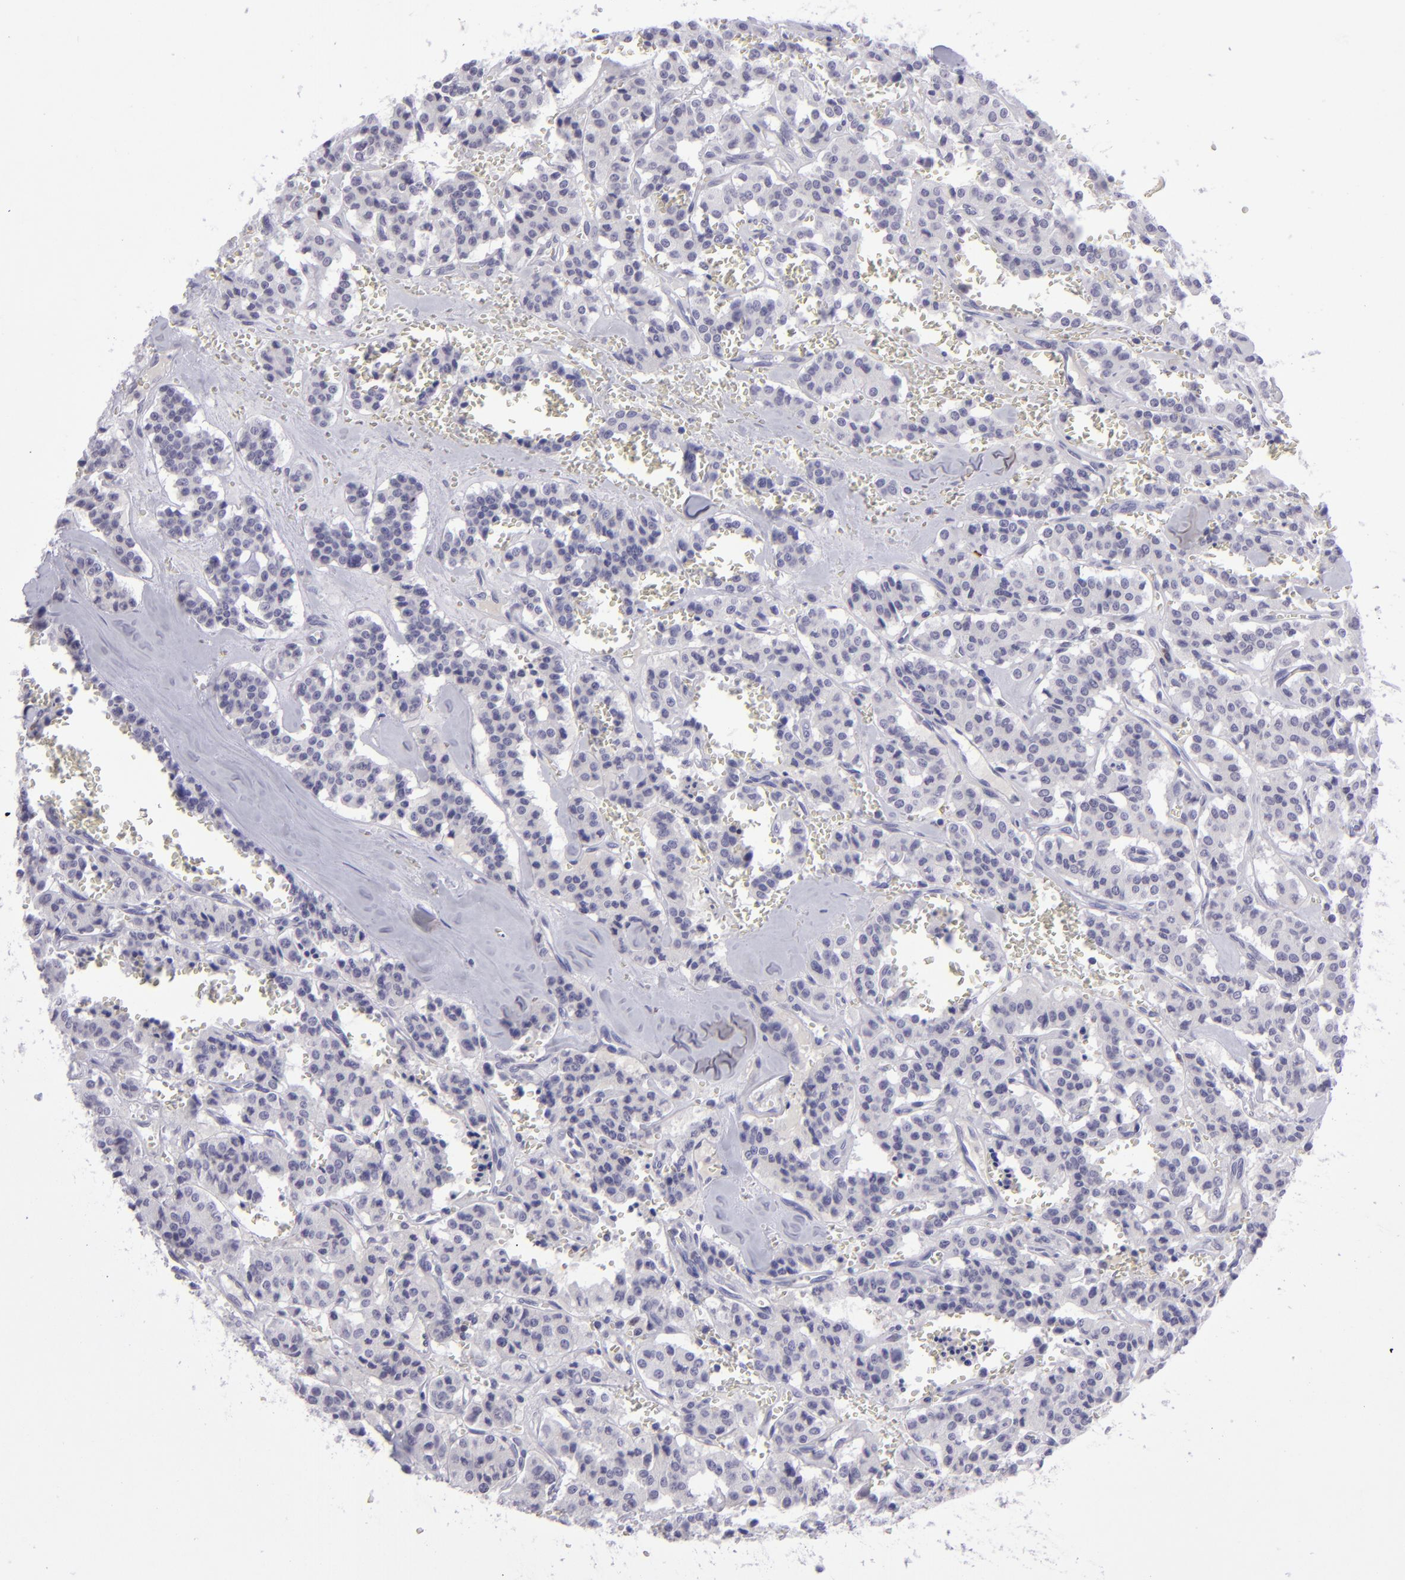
{"staining": {"intensity": "negative", "quantity": "none", "location": "none"}, "tissue": "carcinoid", "cell_type": "Tumor cells", "image_type": "cancer", "snomed": [{"axis": "morphology", "description": "Carcinoid, malignant, NOS"}, {"axis": "topography", "description": "Bronchus"}], "caption": "Immunohistochemical staining of human carcinoid demonstrates no significant positivity in tumor cells.", "gene": "POU2F2", "patient": {"sex": "male", "age": 55}}